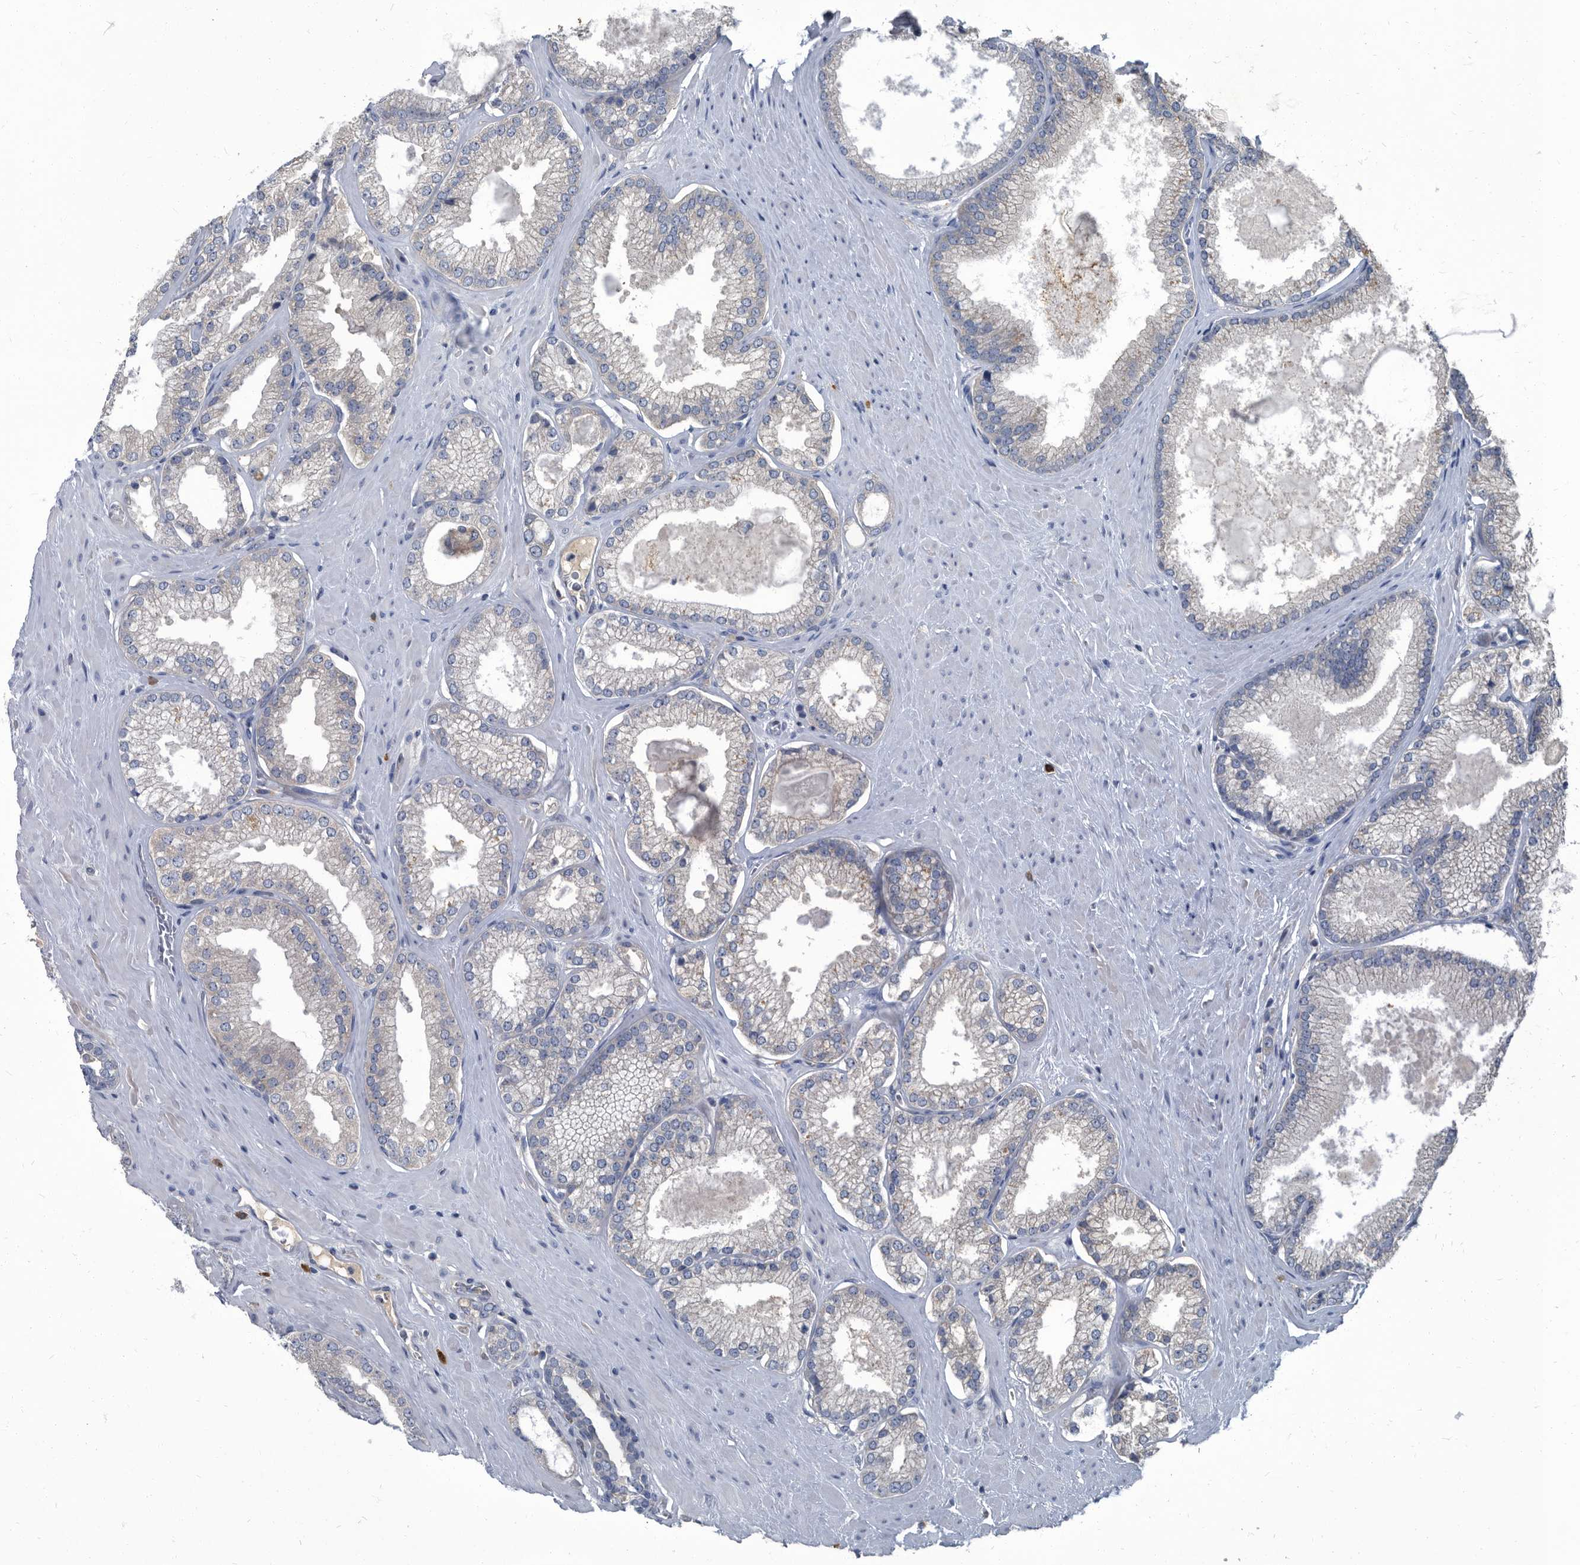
{"staining": {"intensity": "negative", "quantity": "none", "location": "none"}, "tissue": "prostate cancer", "cell_type": "Tumor cells", "image_type": "cancer", "snomed": [{"axis": "morphology", "description": "Adenocarcinoma, Low grade"}, {"axis": "topography", "description": "Prostate"}], "caption": "IHC image of neoplastic tissue: prostate cancer stained with DAB shows no significant protein staining in tumor cells. (Brightfield microscopy of DAB immunohistochemistry at high magnification).", "gene": "CDV3", "patient": {"sex": "male", "age": 62}}